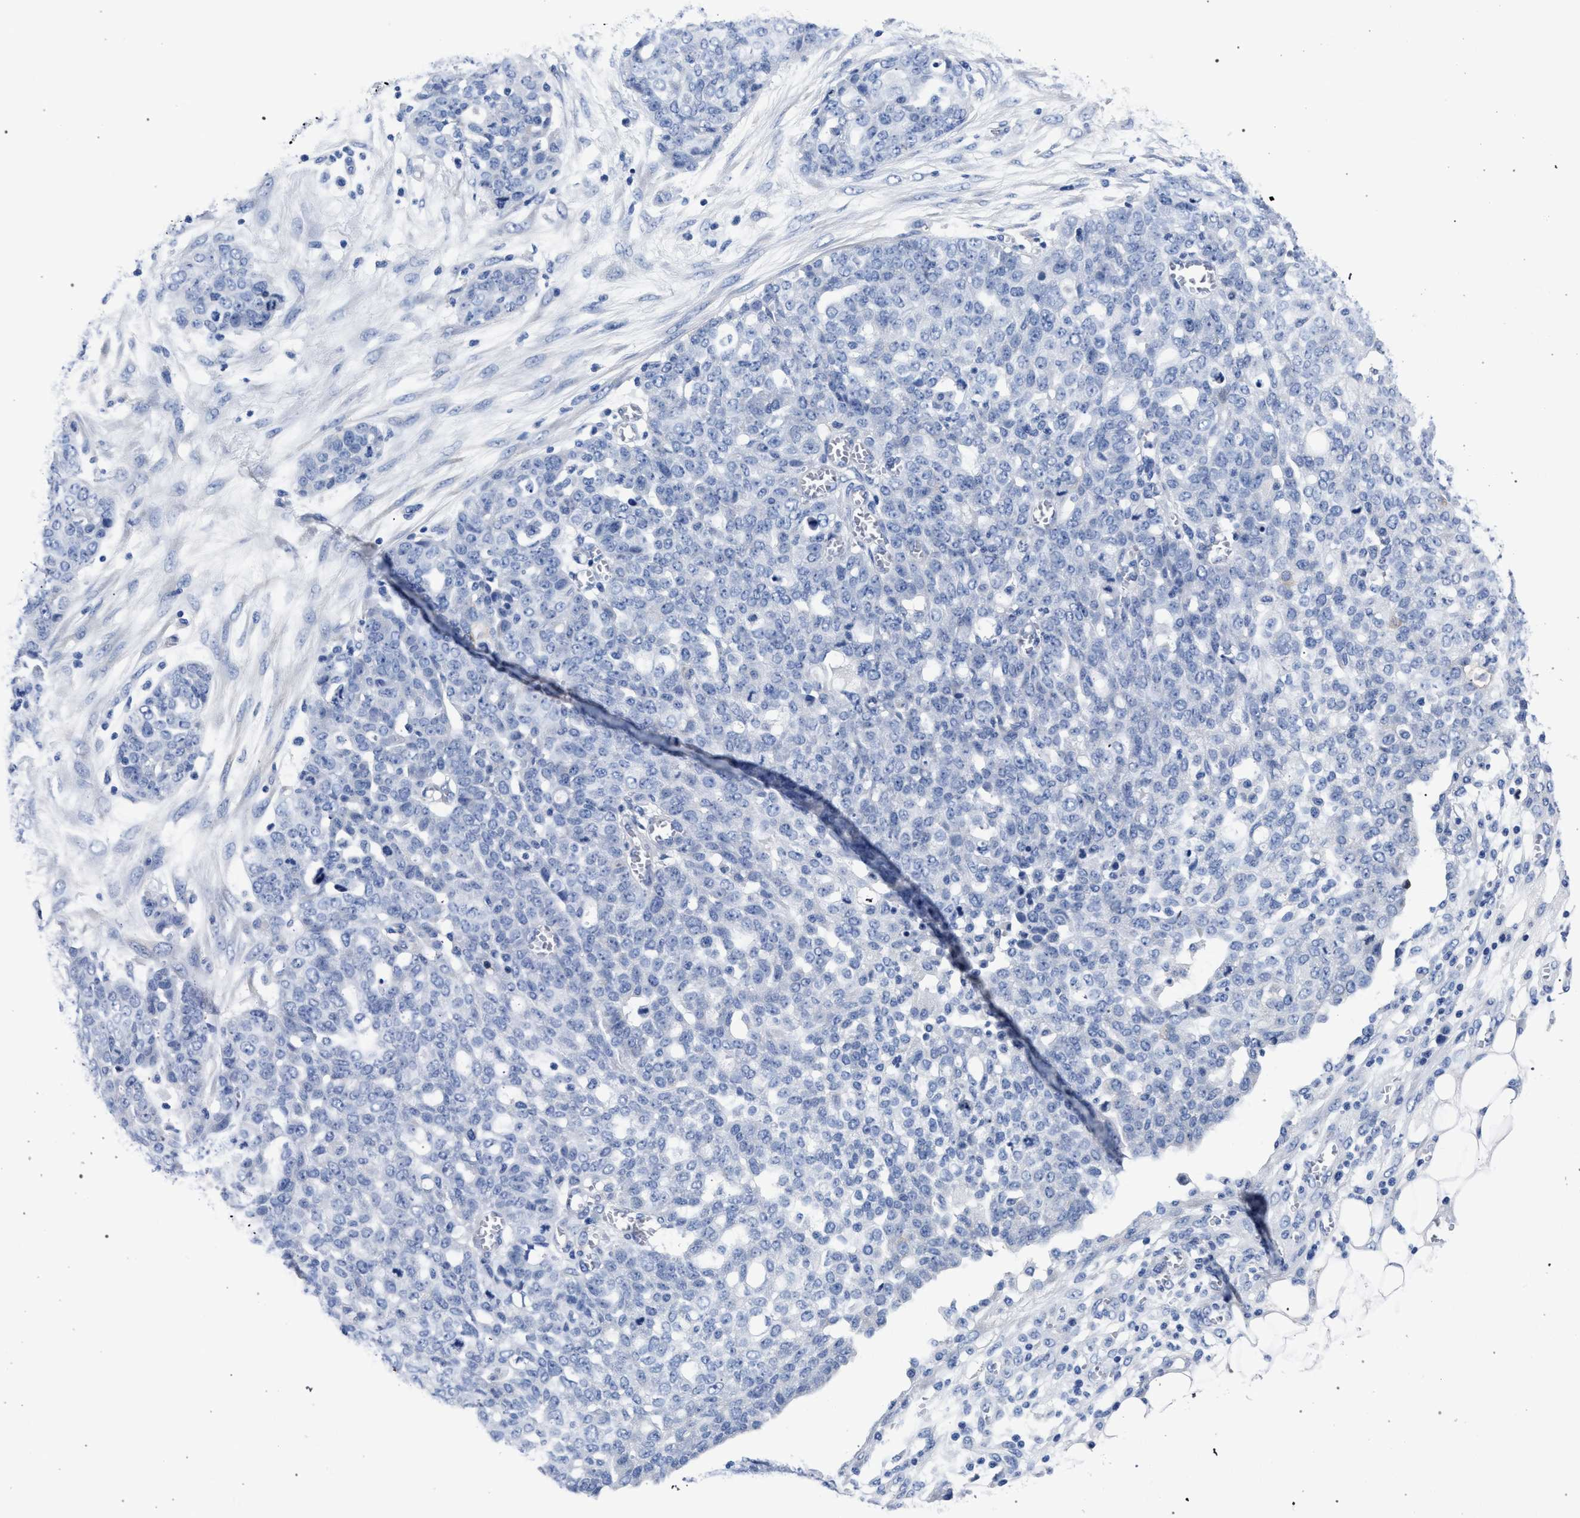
{"staining": {"intensity": "negative", "quantity": "none", "location": "none"}, "tissue": "ovarian cancer", "cell_type": "Tumor cells", "image_type": "cancer", "snomed": [{"axis": "morphology", "description": "Cystadenocarcinoma, serous, NOS"}, {"axis": "topography", "description": "Soft tissue"}, {"axis": "topography", "description": "Ovary"}], "caption": "Immunohistochemistry of human ovarian cancer shows no positivity in tumor cells. Nuclei are stained in blue.", "gene": "AKAP4", "patient": {"sex": "female", "age": 57}}